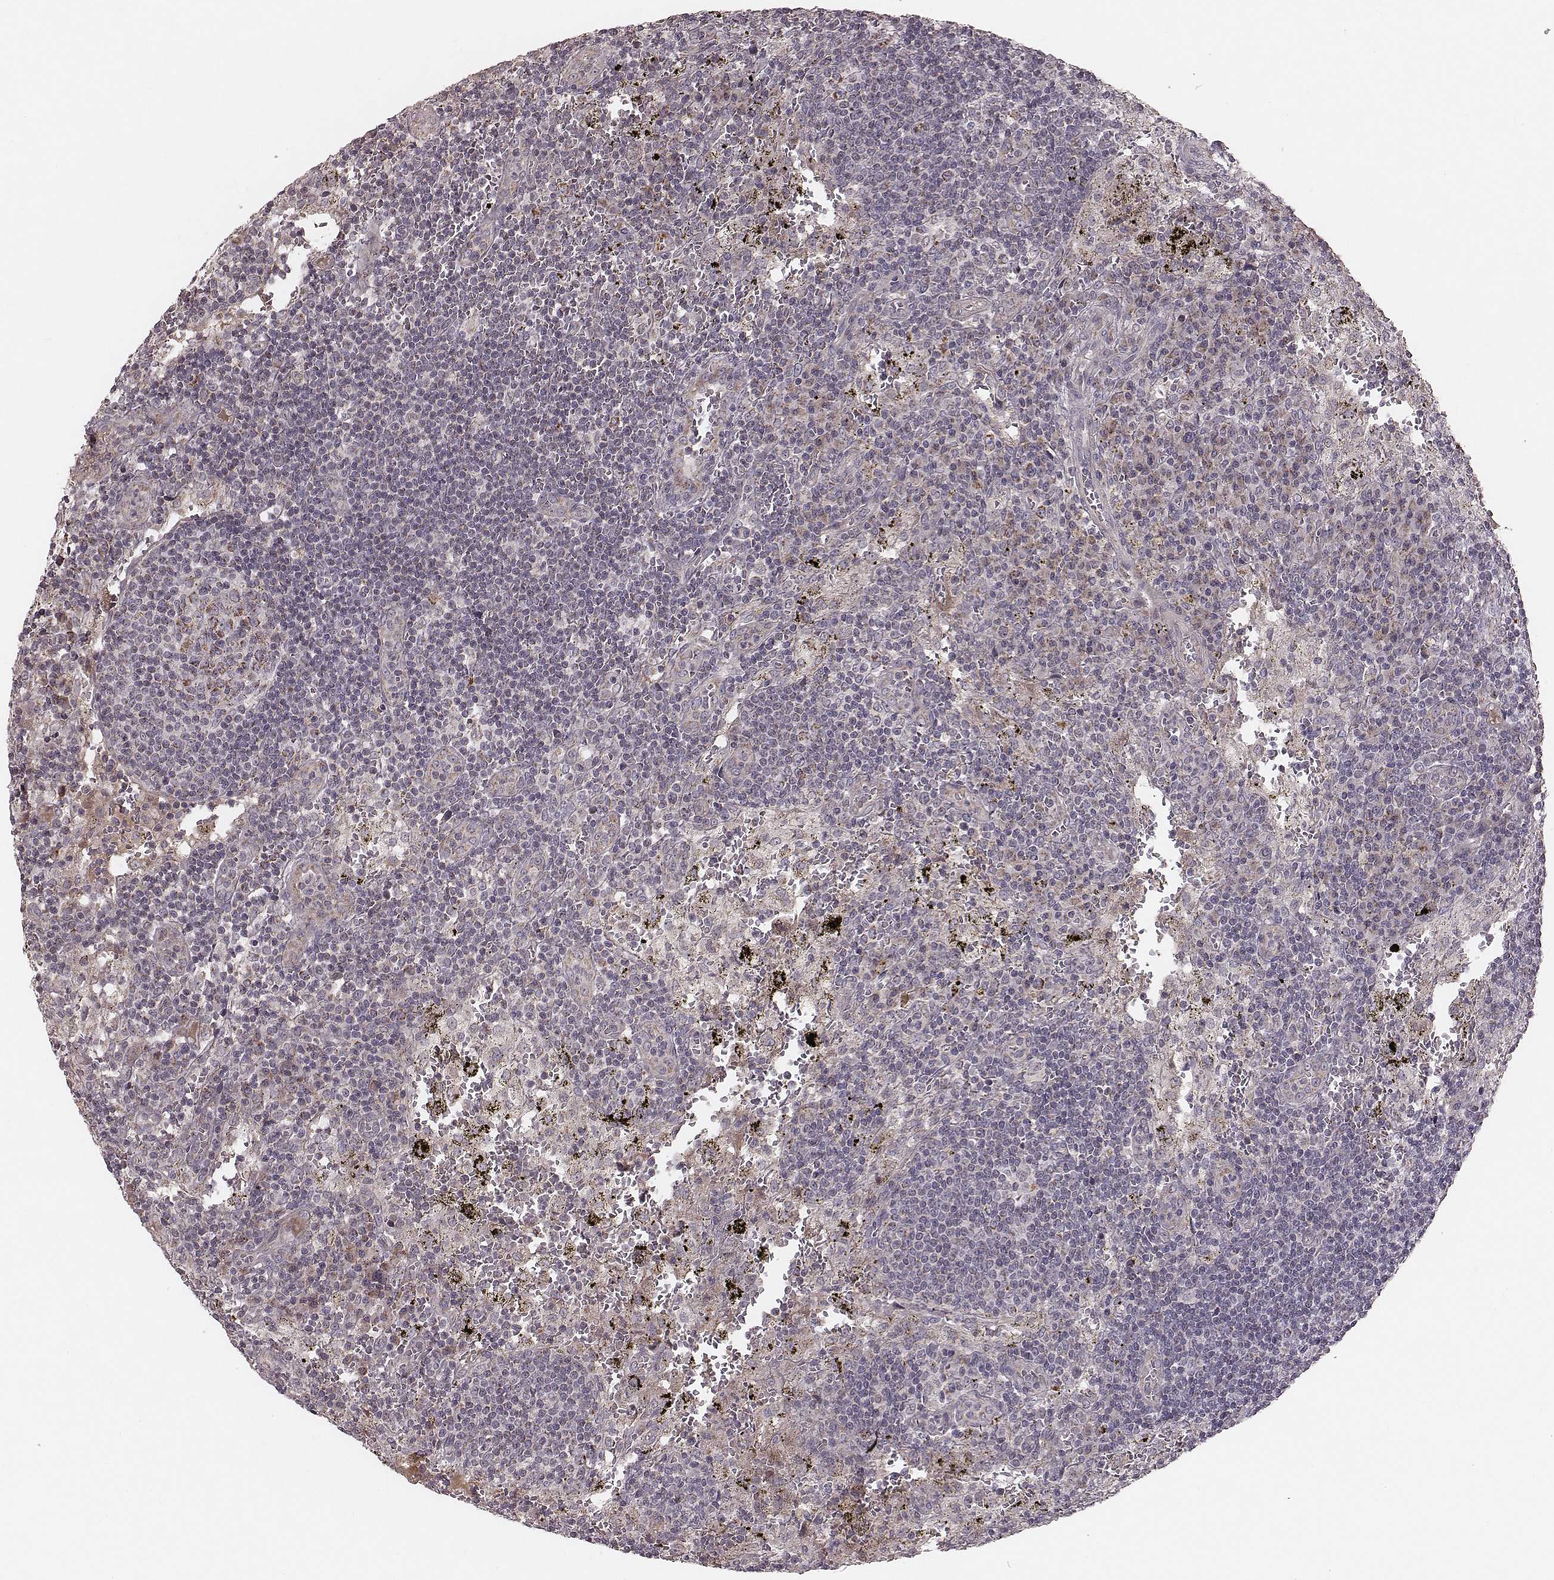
{"staining": {"intensity": "moderate", "quantity": "<25%", "location": "cytoplasmic/membranous"}, "tissue": "lymph node", "cell_type": "Germinal center cells", "image_type": "normal", "snomed": [{"axis": "morphology", "description": "Normal tissue, NOS"}, {"axis": "topography", "description": "Lymph node"}], "caption": "An image of lymph node stained for a protein demonstrates moderate cytoplasmic/membranous brown staining in germinal center cells.", "gene": "MRPS27", "patient": {"sex": "male", "age": 62}}